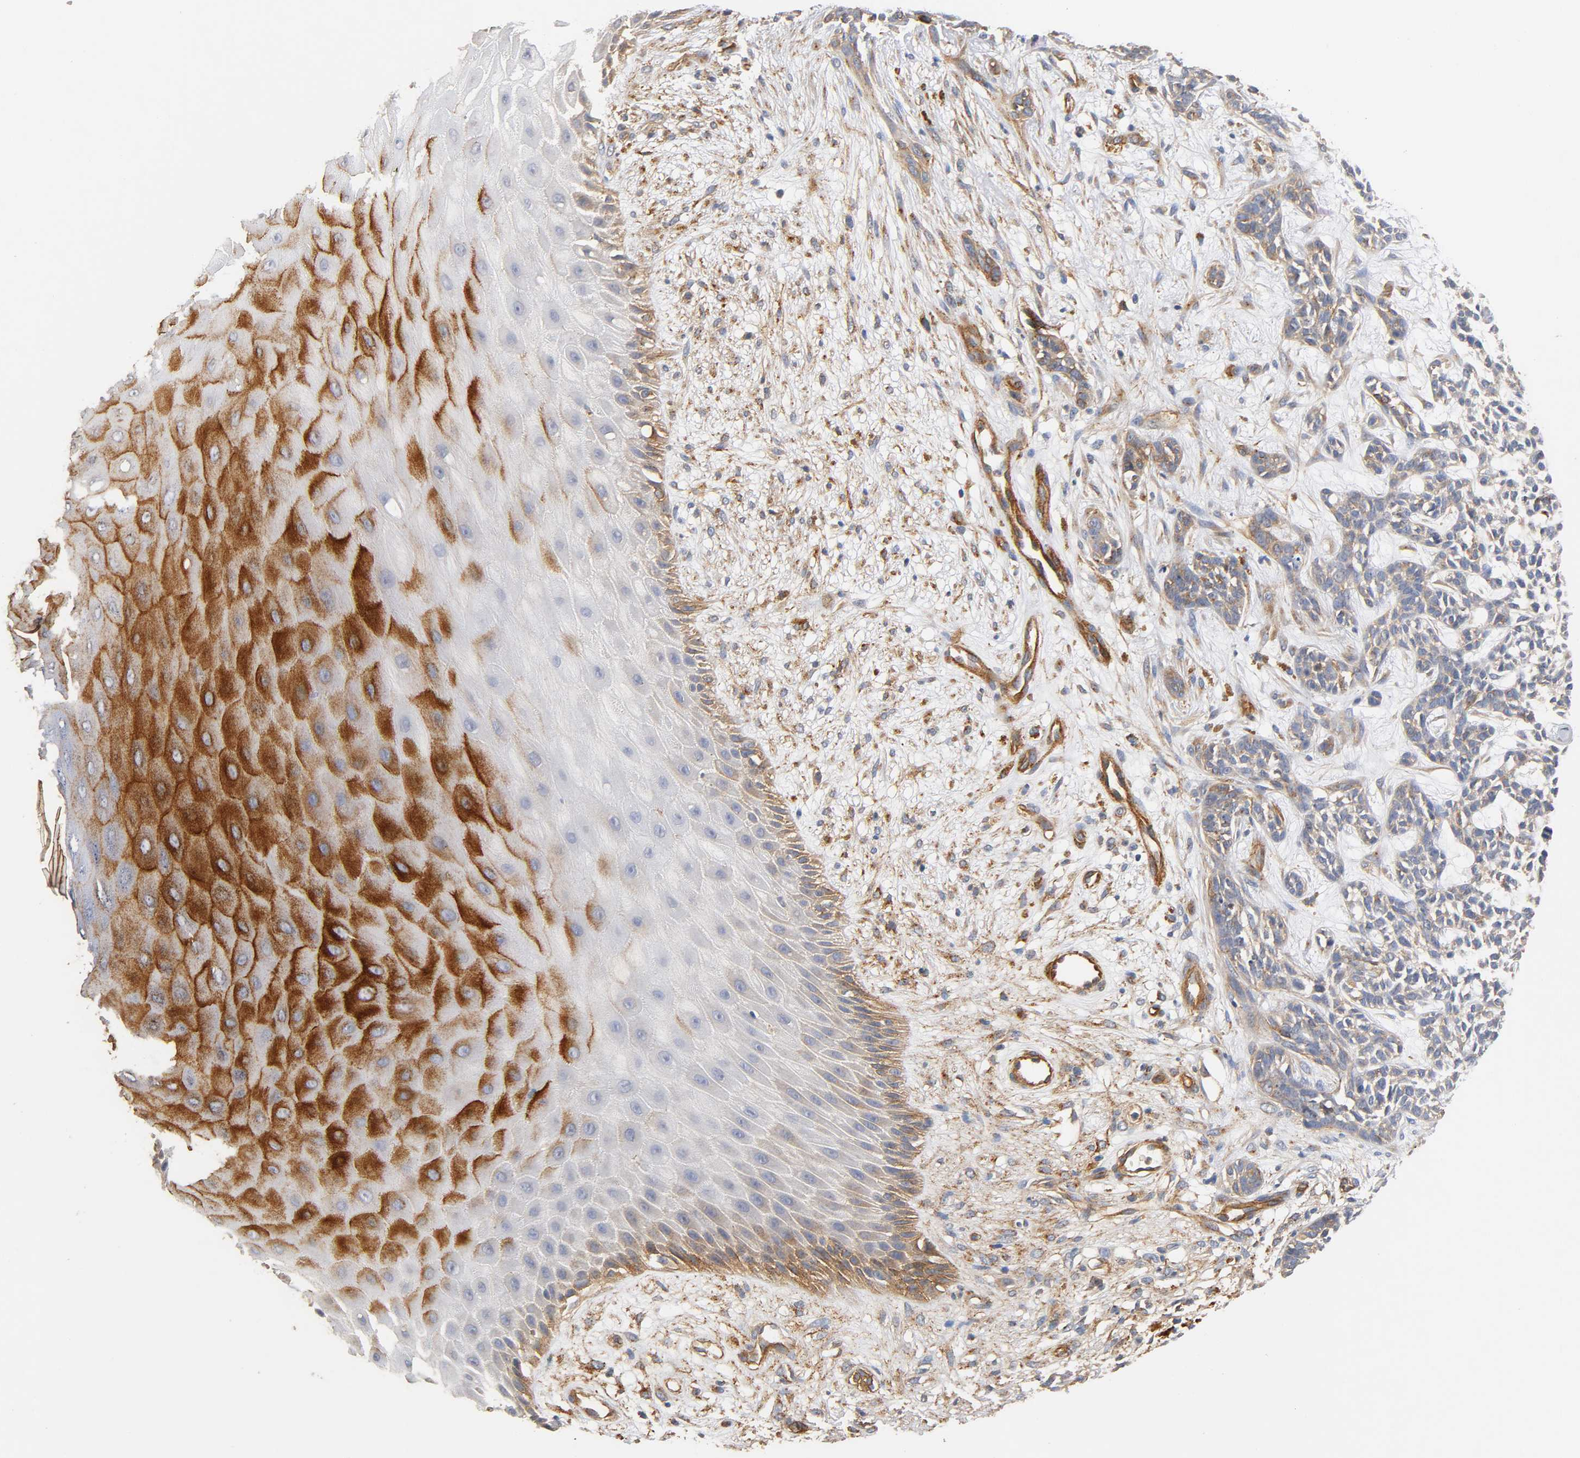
{"staining": {"intensity": "weak", "quantity": "<25%", "location": "cytoplasmic/membranous"}, "tissue": "skin cancer", "cell_type": "Tumor cells", "image_type": "cancer", "snomed": [{"axis": "morphology", "description": "Basal cell carcinoma"}, {"axis": "topography", "description": "Skin"}], "caption": "Immunohistochemistry image of neoplastic tissue: basal cell carcinoma (skin) stained with DAB exhibits no significant protein staining in tumor cells. Brightfield microscopy of IHC stained with DAB (brown) and hematoxylin (blue), captured at high magnification.", "gene": "IFITM3", "patient": {"sex": "female", "age": 84}}